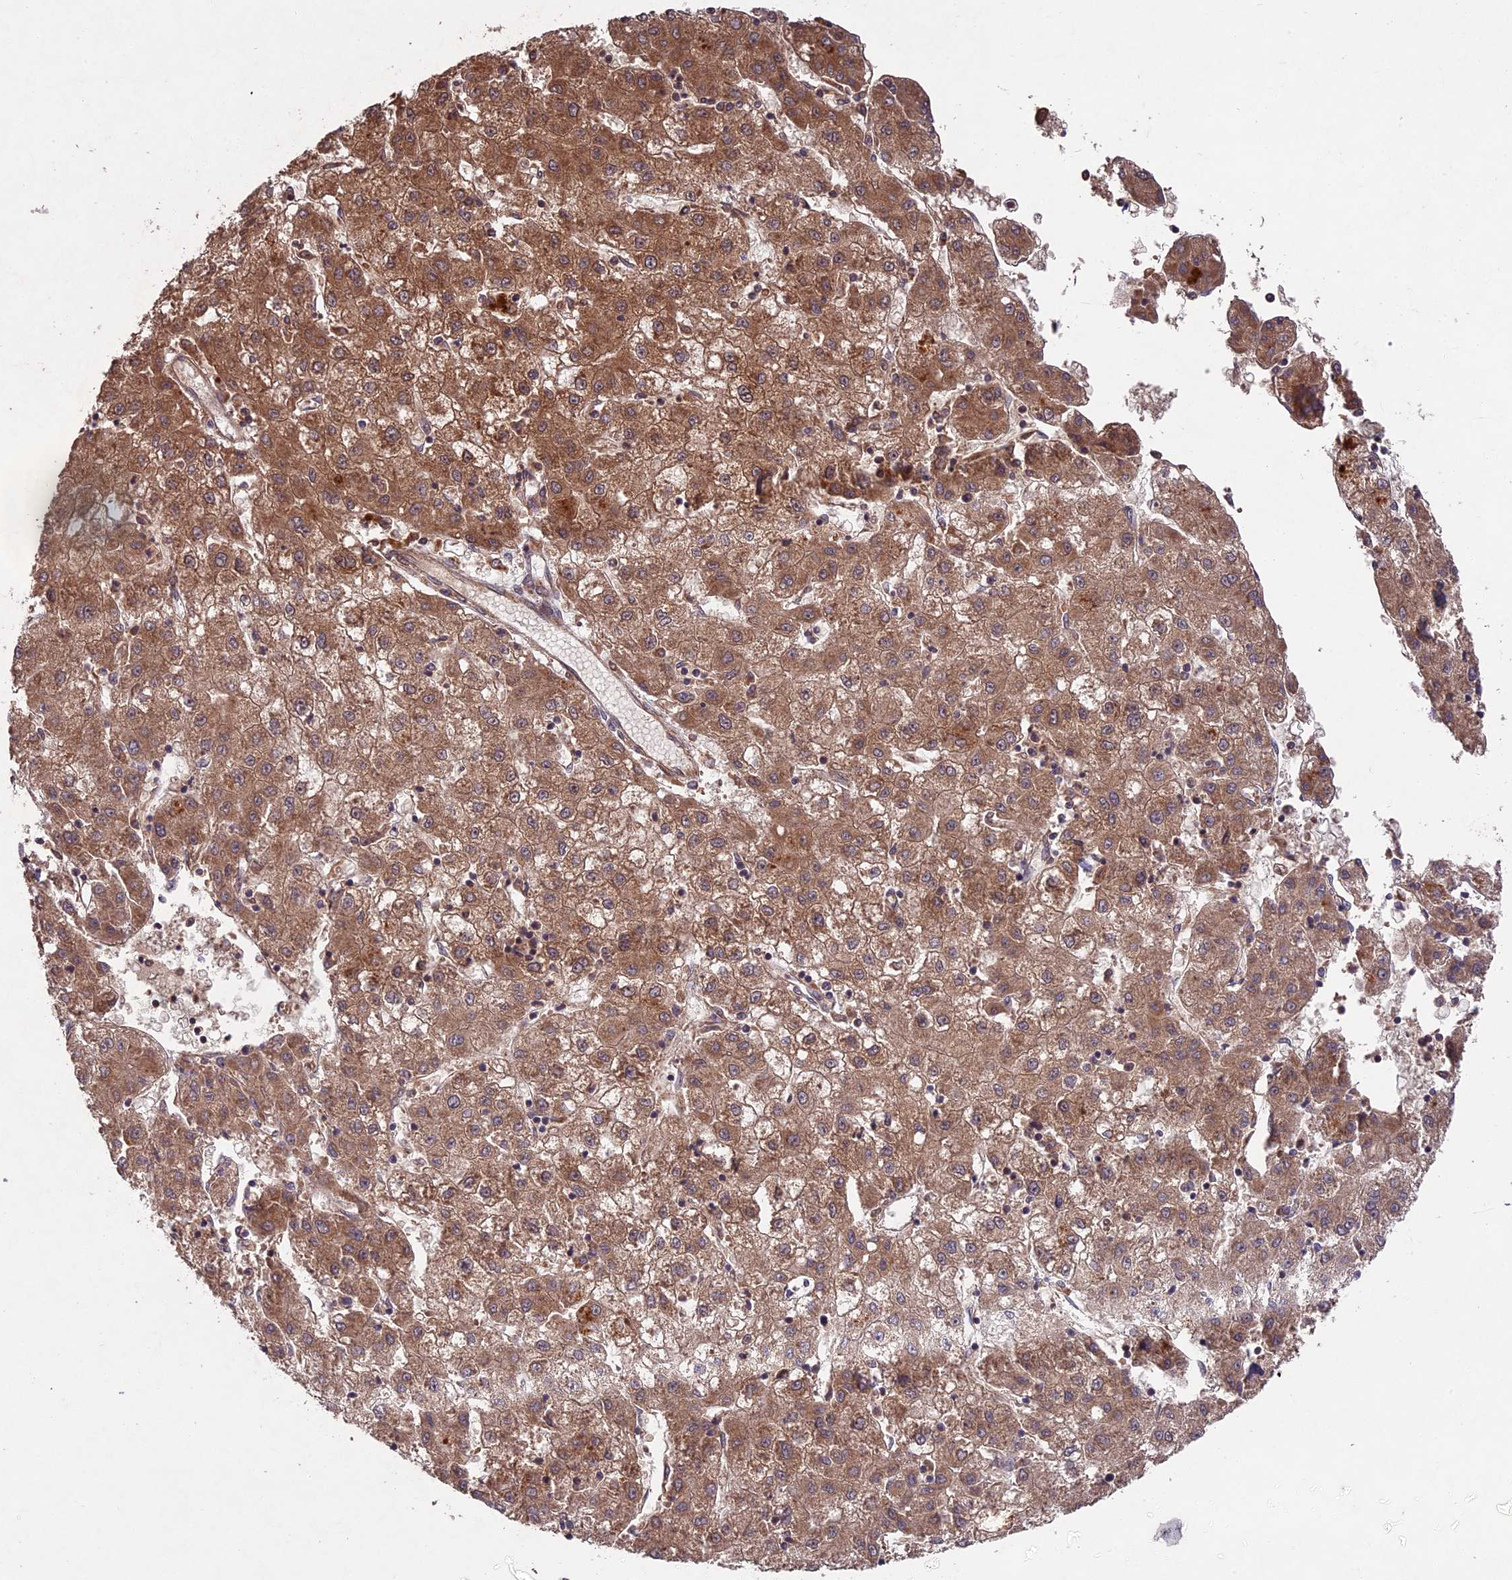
{"staining": {"intensity": "moderate", "quantity": ">75%", "location": "cytoplasmic/membranous"}, "tissue": "liver cancer", "cell_type": "Tumor cells", "image_type": "cancer", "snomed": [{"axis": "morphology", "description": "Carcinoma, Hepatocellular, NOS"}, {"axis": "topography", "description": "Liver"}], "caption": "Moderate cytoplasmic/membranous expression for a protein is appreciated in approximately >75% of tumor cells of liver cancer (hepatocellular carcinoma) using immunohistochemistry.", "gene": "CHAC1", "patient": {"sex": "male", "age": 72}}